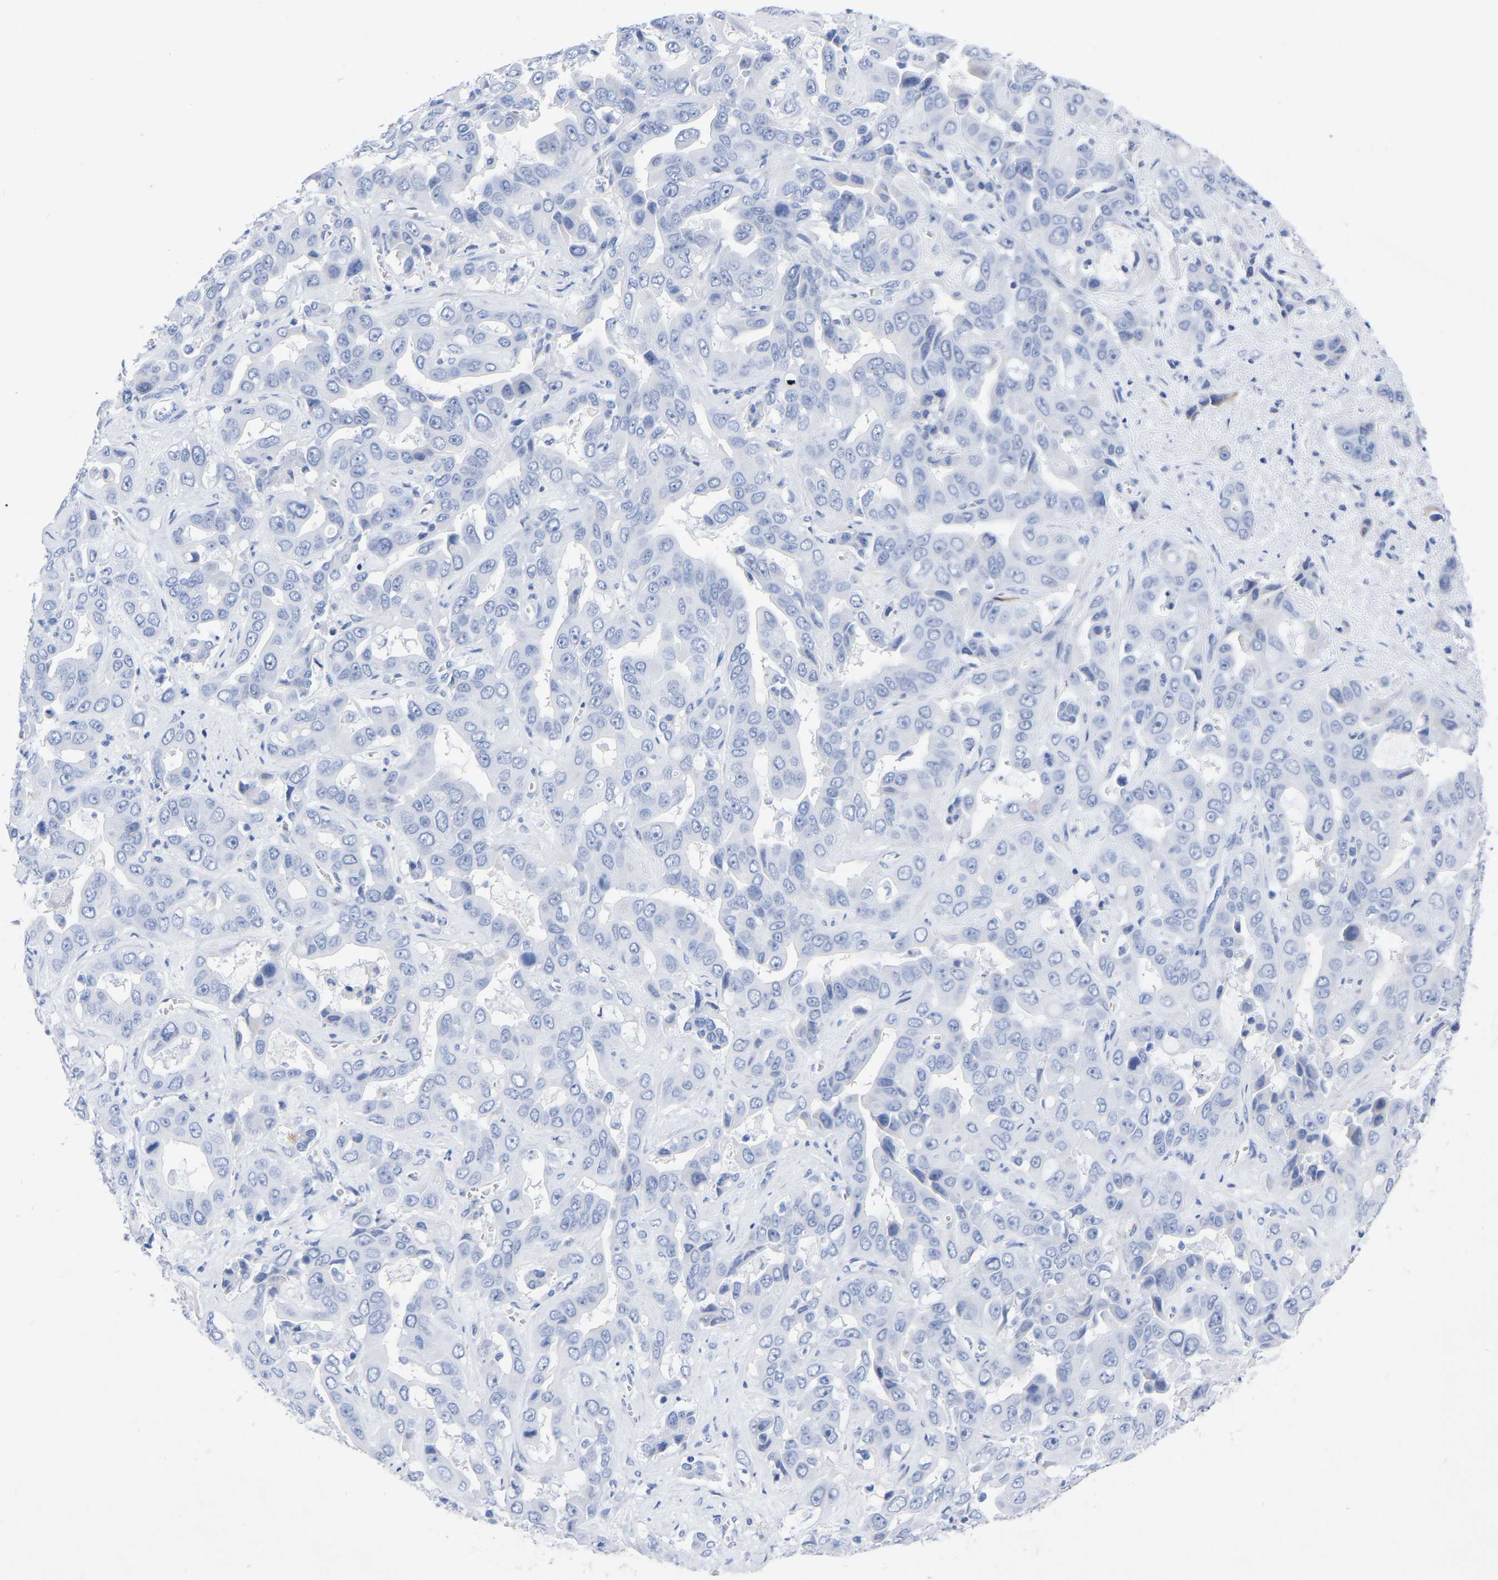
{"staining": {"intensity": "negative", "quantity": "none", "location": "none"}, "tissue": "liver cancer", "cell_type": "Tumor cells", "image_type": "cancer", "snomed": [{"axis": "morphology", "description": "Cholangiocarcinoma"}, {"axis": "topography", "description": "Liver"}], "caption": "A micrograph of human liver cancer is negative for staining in tumor cells. Brightfield microscopy of immunohistochemistry stained with DAB (brown) and hematoxylin (blue), captured at high magnification.", "gene": "HAPLN1", "patient": {"sex": "female", "age": 52}}